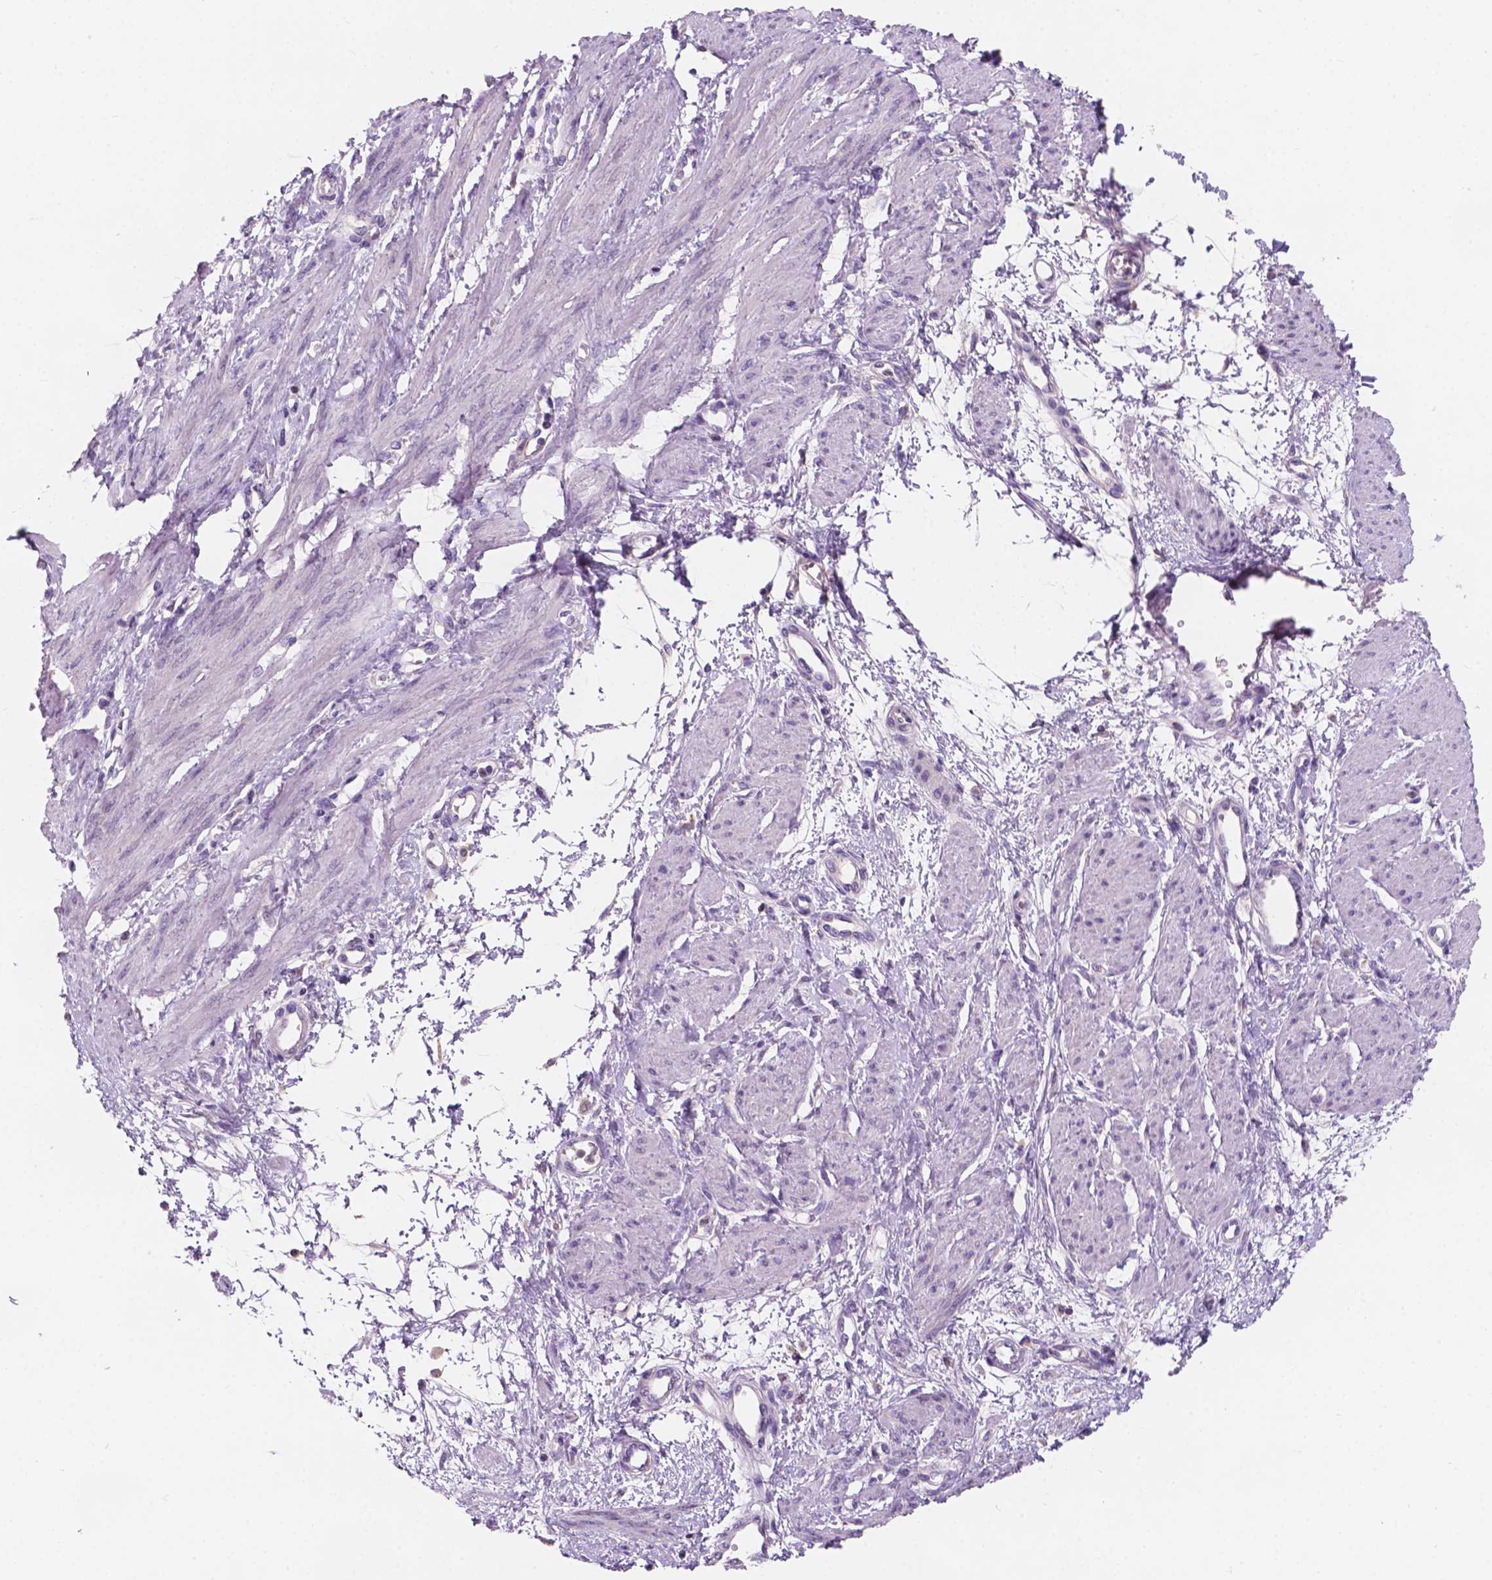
{"staining": {"intensity": "negative", "quantity": "none", "location": "none"}, "tissue": "smooth muscle", "cell_type": "Smooth muscle cells", "image_type": "normal", "snomed": [{"axis": "morphology", "description": "Normal tissue, NOS"}, {"axis": "topography", "description": "Smooth muscle"}, {"axis": "topography", "description": "Uterus"}], "caption": "Protein analysis of benign smooth muscle reveals no significant staining in smooth muscle cells.", "gene": "IREB2", "patient": {"sex": "female", "age": 39}}